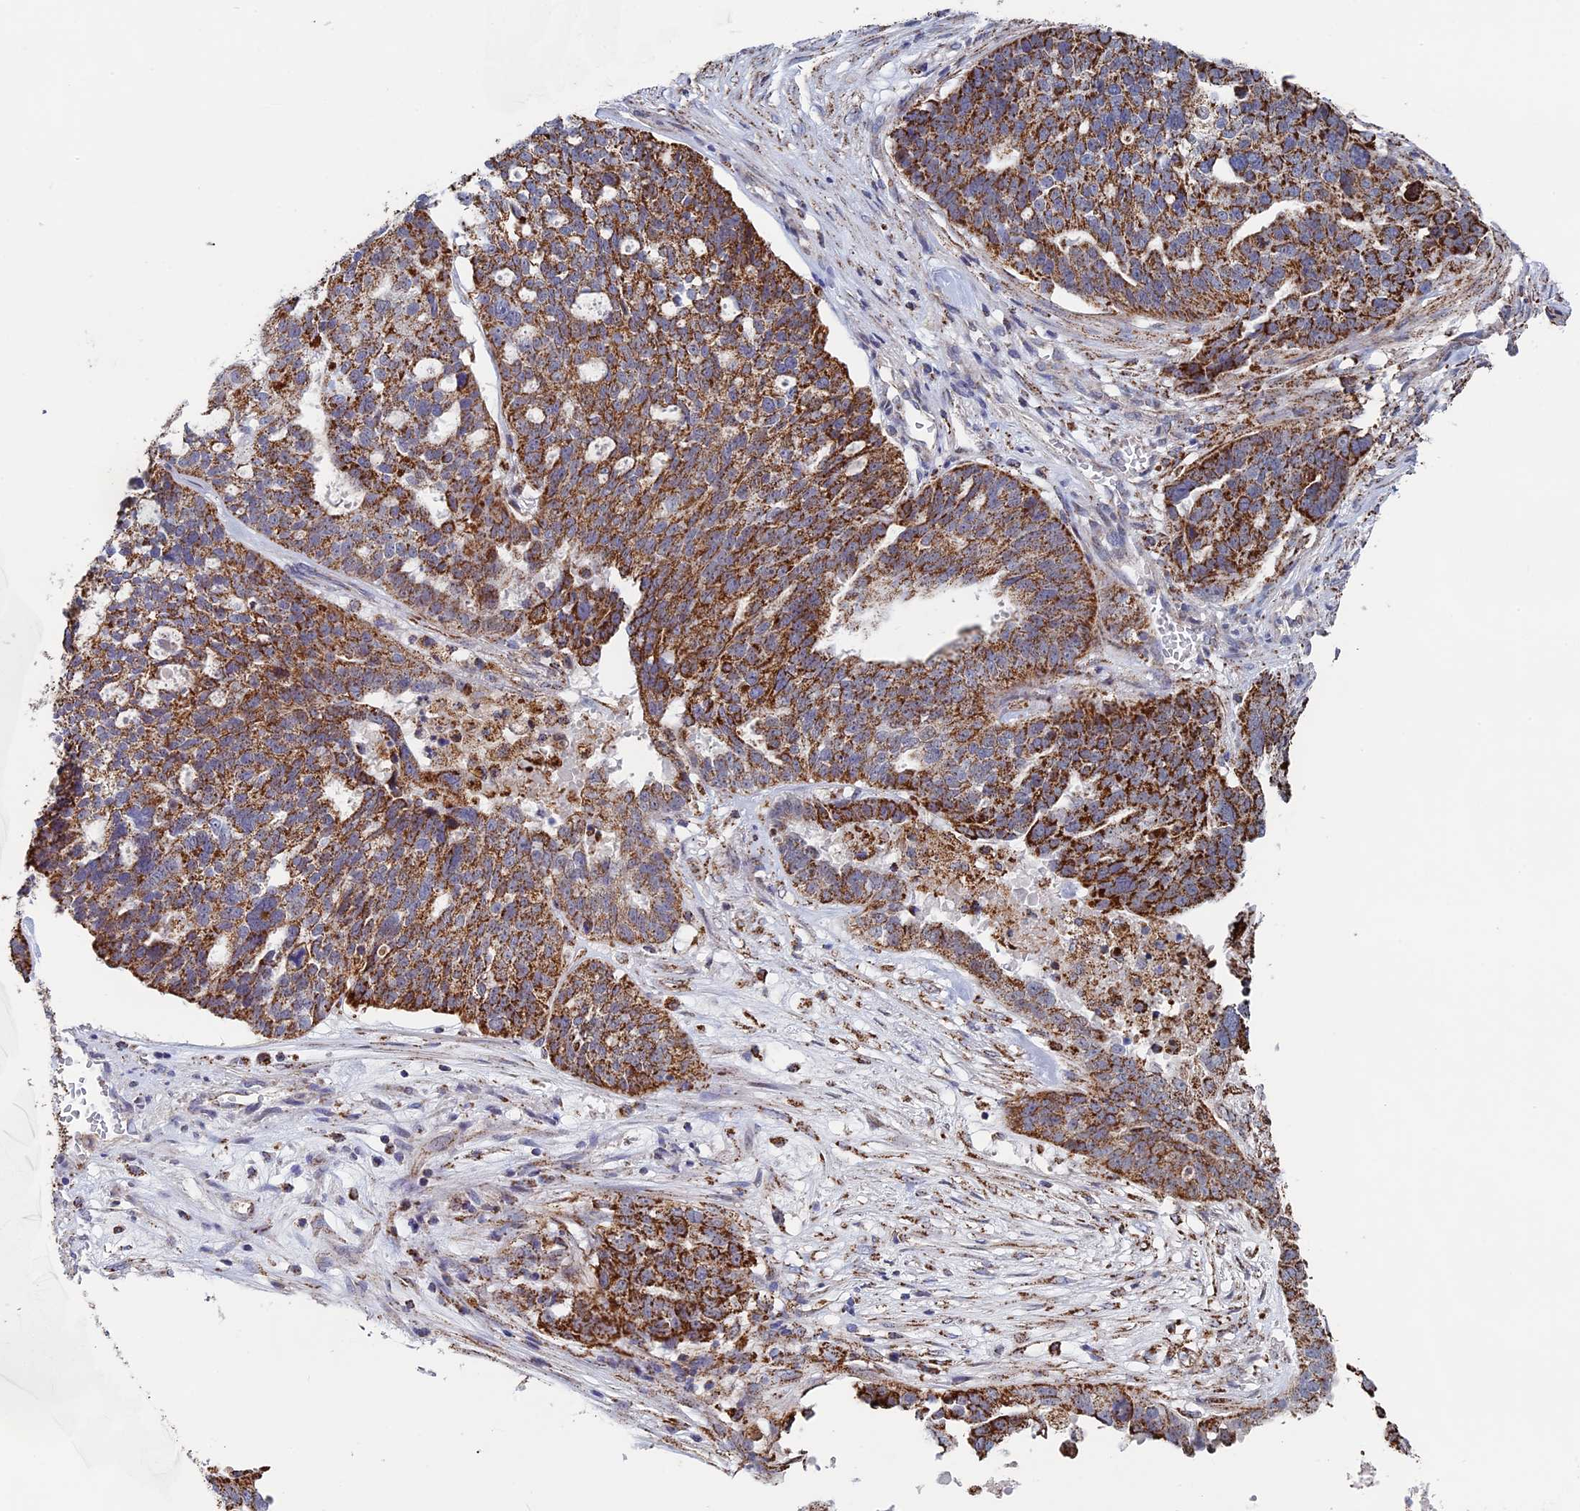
{"staining": {"intensity": "strong", "quantity": ">75%", "location": "cytoplasmic/membranous"}, "tissue": "ovarian cancer", "cell_type": "Tumor cells", "image_type": "cancer", "snomed": [{"axis": "morphology", "description": "Cystadenocarcinoma, serous, NOS"}, {"axis": "topography", "description": "Ovary"}], "caption": "Immunohistochemistry (IHC) staining of ovarian serous cystadenocarcinoma, which demonstrates high levels of strong cytoplasmic/membranous expression in about >75% of tumor cells indicating strong cytoplasmic/membranous protein positivity. The staining was performed using DAB (3,3'-diaminobenzidine) (brown) for protein detection and nuclei were counterstained in hematoxylin (blue).", "gene": "SEC24D", "patient": {"sex": "female", "age": 59}}